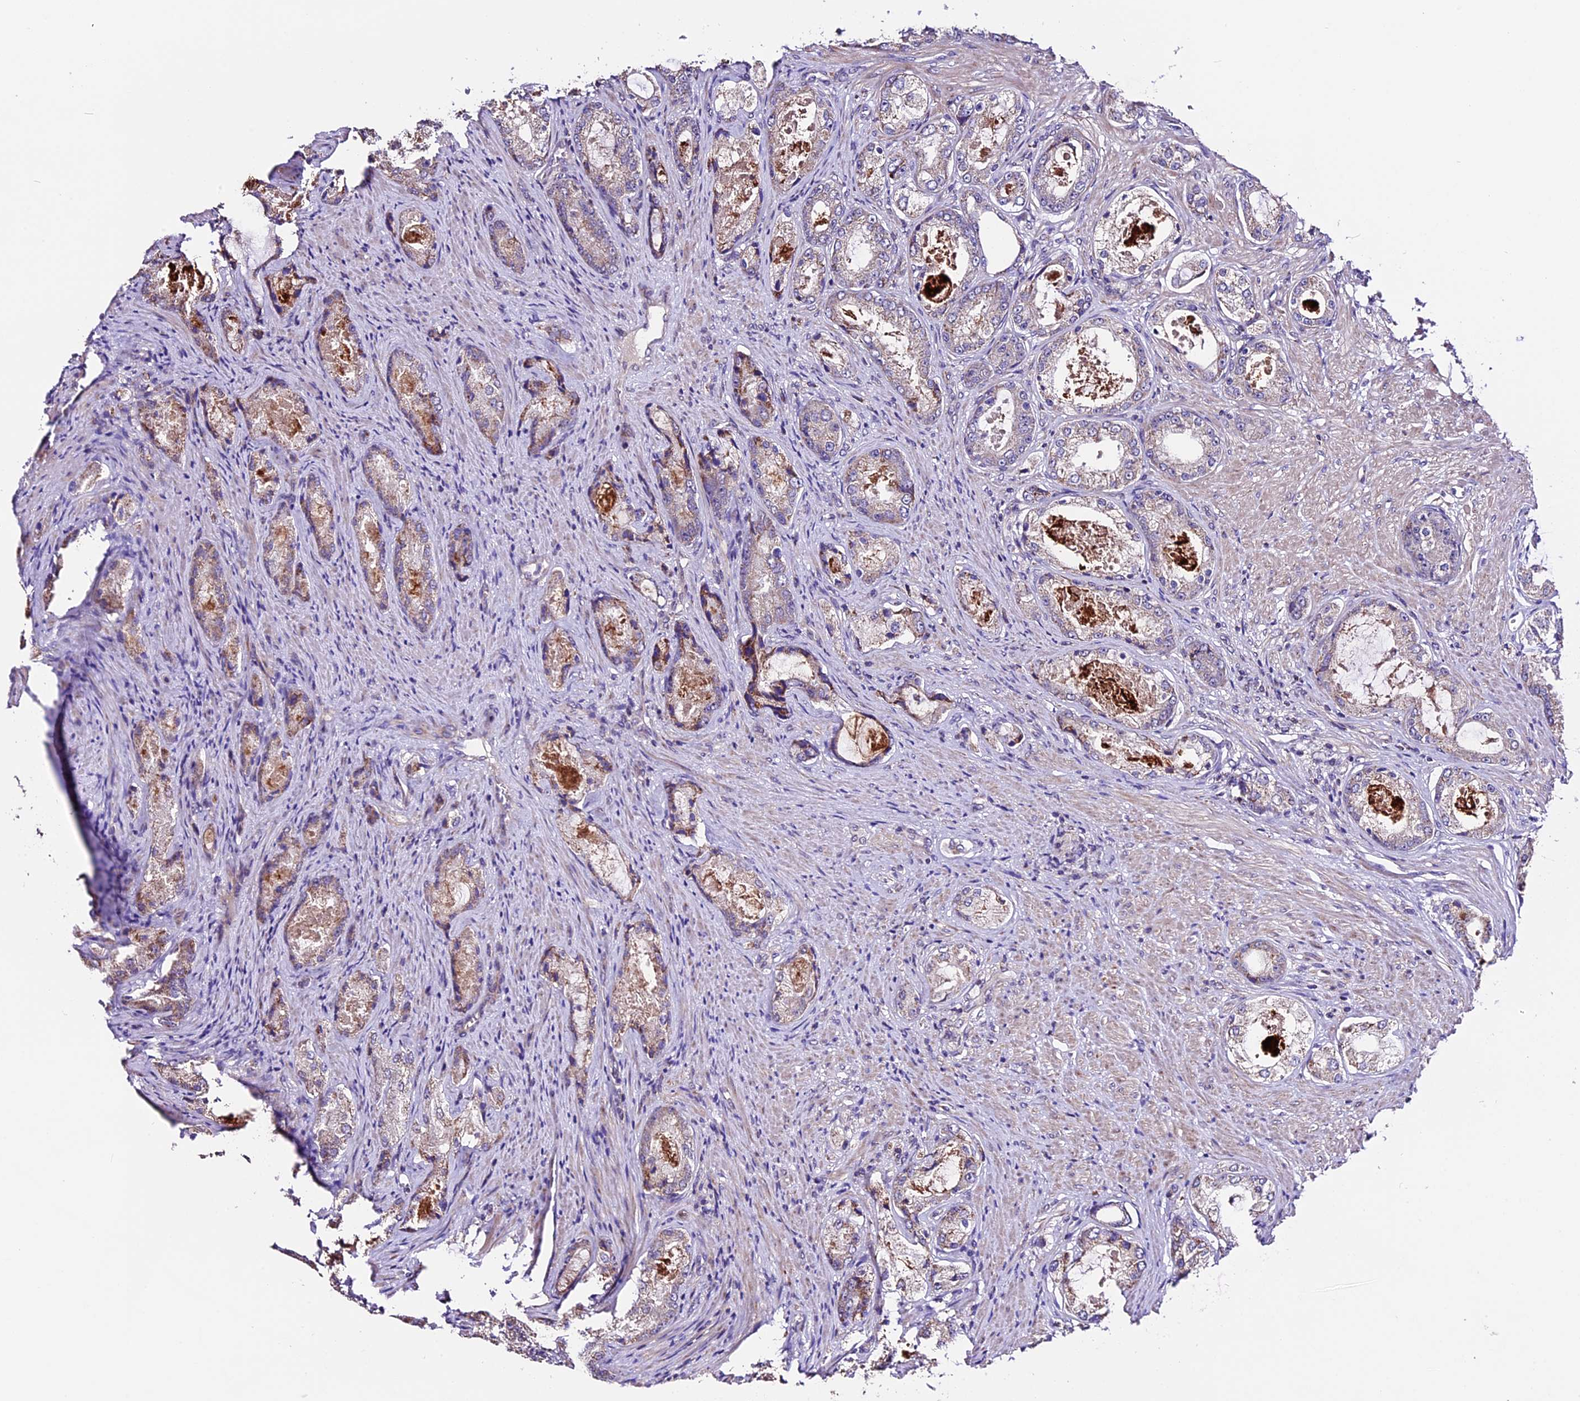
{"staining": {"intensity": "weak", "quantity": "<25%", "location": "cytoplasmic/membranous"}, "tissue": "prostate cancer", "cell_type": "Tumor cells", "image_type": "cancer", "snomed": [{"axis": "morphology", "description": "Adenocarcinoma, Low grade"}, {"axis": "topography", "description": "Prostate"}], "caption": "The photomicrograph exhibits no staining of tumor cells in prostate adenocarcinoma (low-grade).", "gene": "DDX28", "patient": {"sex": "male", "age": 68}}